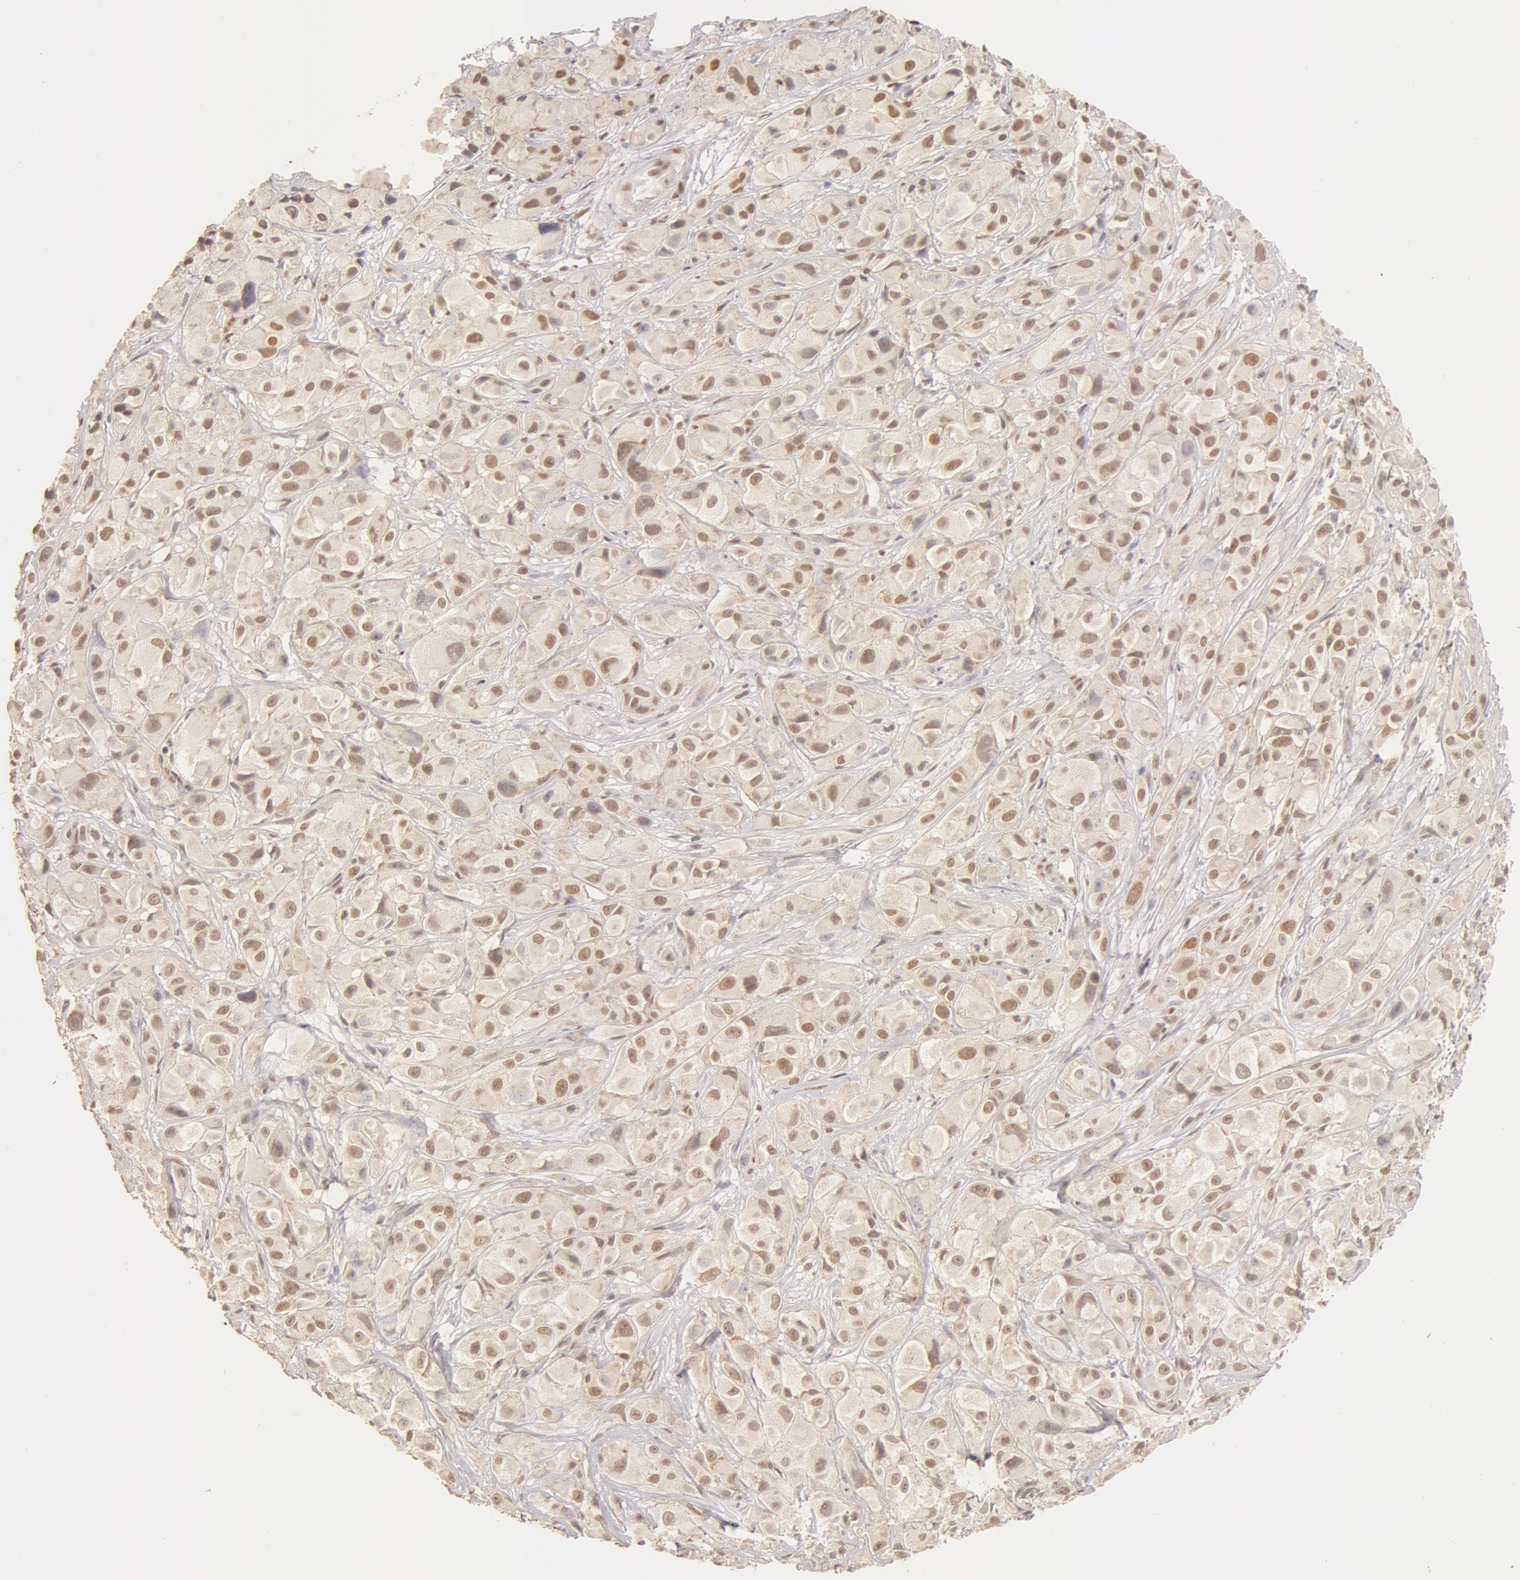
{"staining": {"intensity": "moderate", "quantity": ">75%", "location": "cytoplasmic/membranous,nuclear"}, "tissue": "melanoma", "cell_type": "Tumor cells", "image_type": "cancer", "snomed": [{"axis": "morphology", "description": "Malignant melanoma, NOS"}, {"axis": "topography", "description": "Skin"}], "caption": "Malignant melanoma stained with DAB IHC shows medium levels of moderate cytoplasmic/membranous and nuclear expression in about >75% of tumor cells.", "gene": "SNRNP70", "patient": {"sex": "male", "age": 56}}